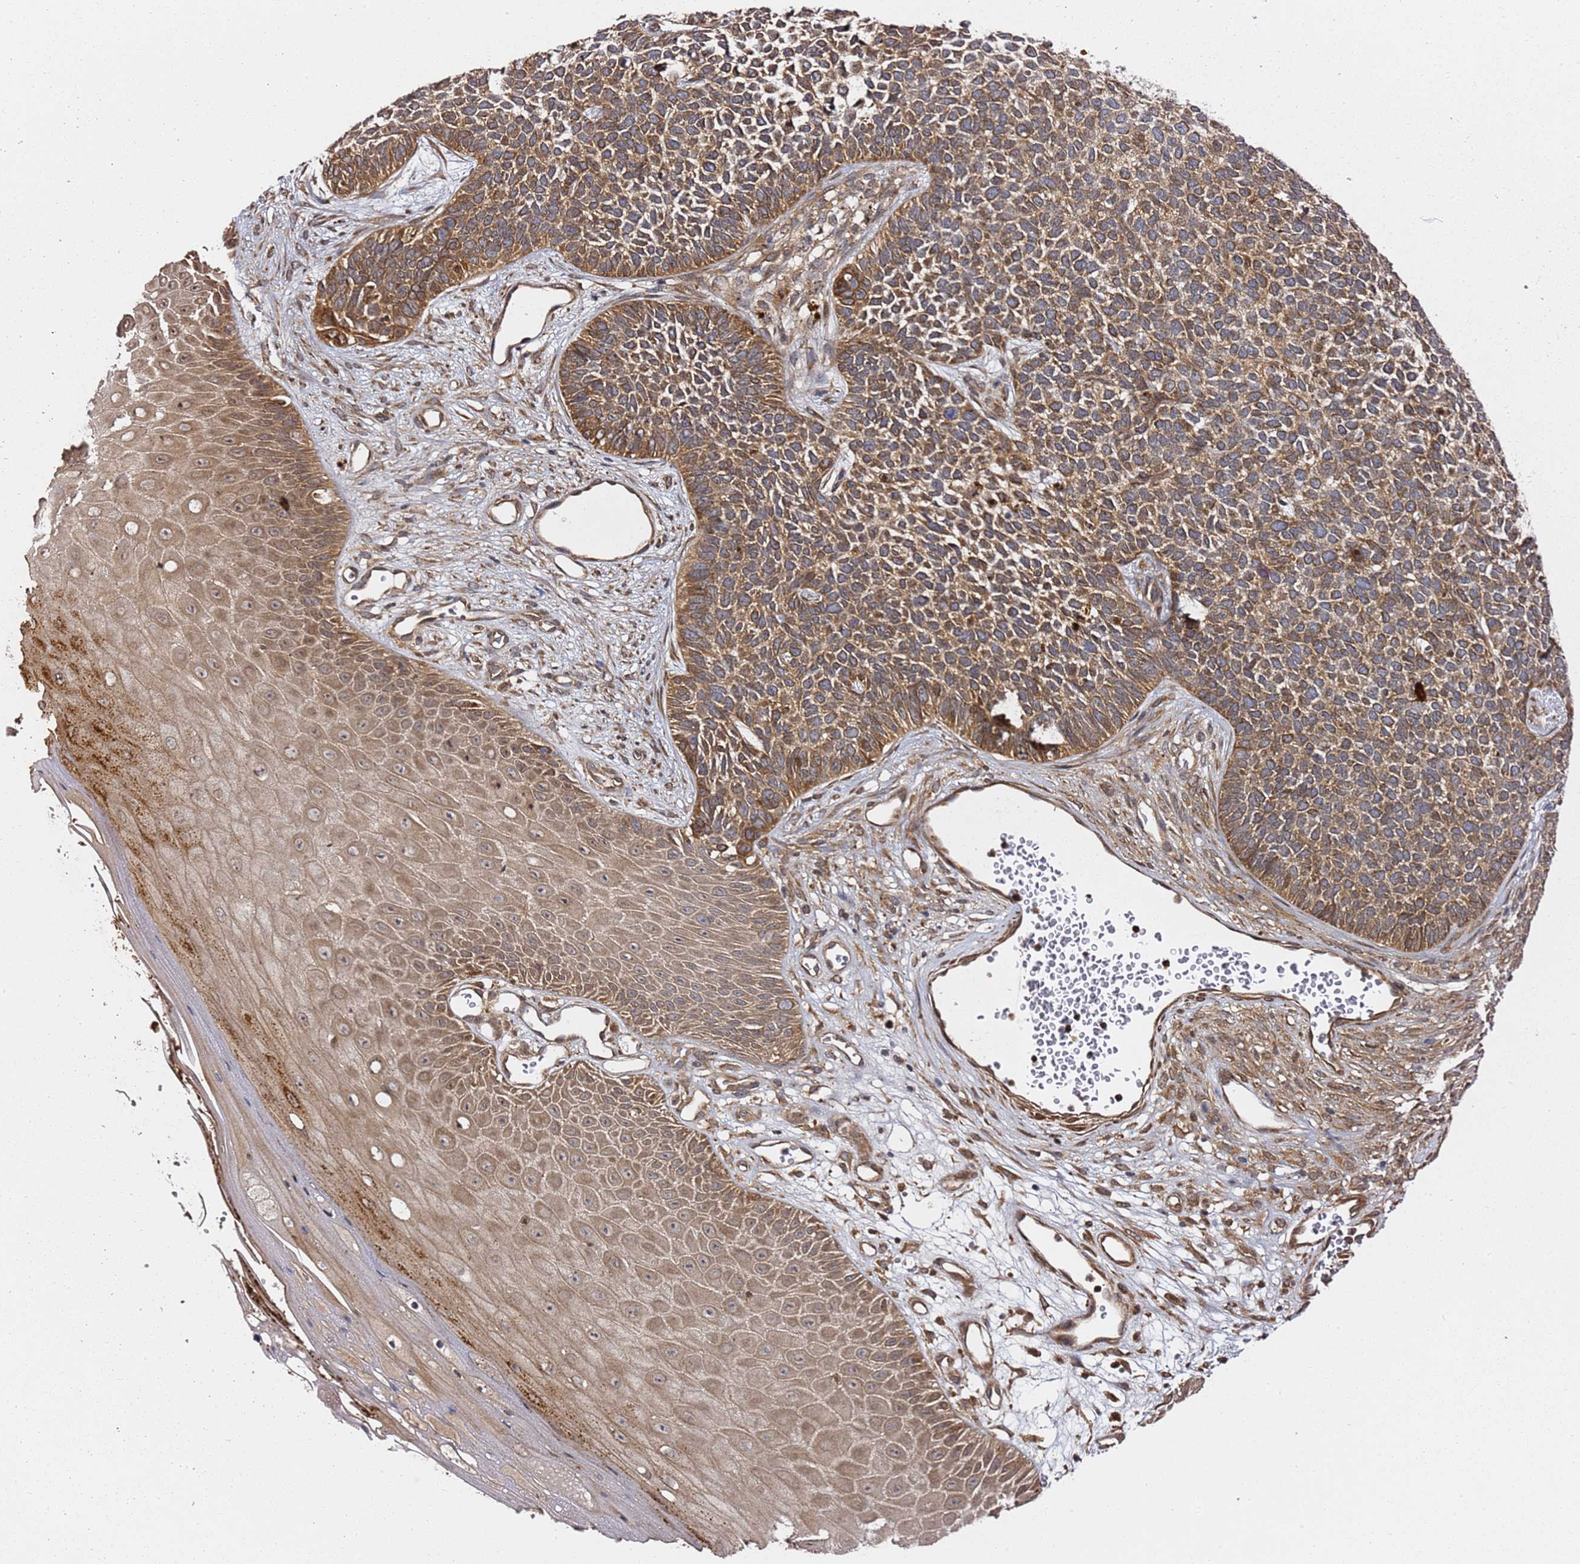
{"staining": {"intensity": "moderate", "quantity": ">75%", "location": "cytoplasmic/membranous"}, "tissue": "skin cancer", "cell_type": "Tumor cells", "image_type": "cancer", "snomed": [{"axis": "morphology", "description": "Basal cell carcinoma"}, {"axis": "topography", "description": "Skin"}], "caption": "Moderate cytoplasmic/membranous protein positivity is present in about >75% of tumor cells in basal cell carcinoma (skin).", "gene": "PRKAB2", "patient": {"sex": "female", "age": 84}}